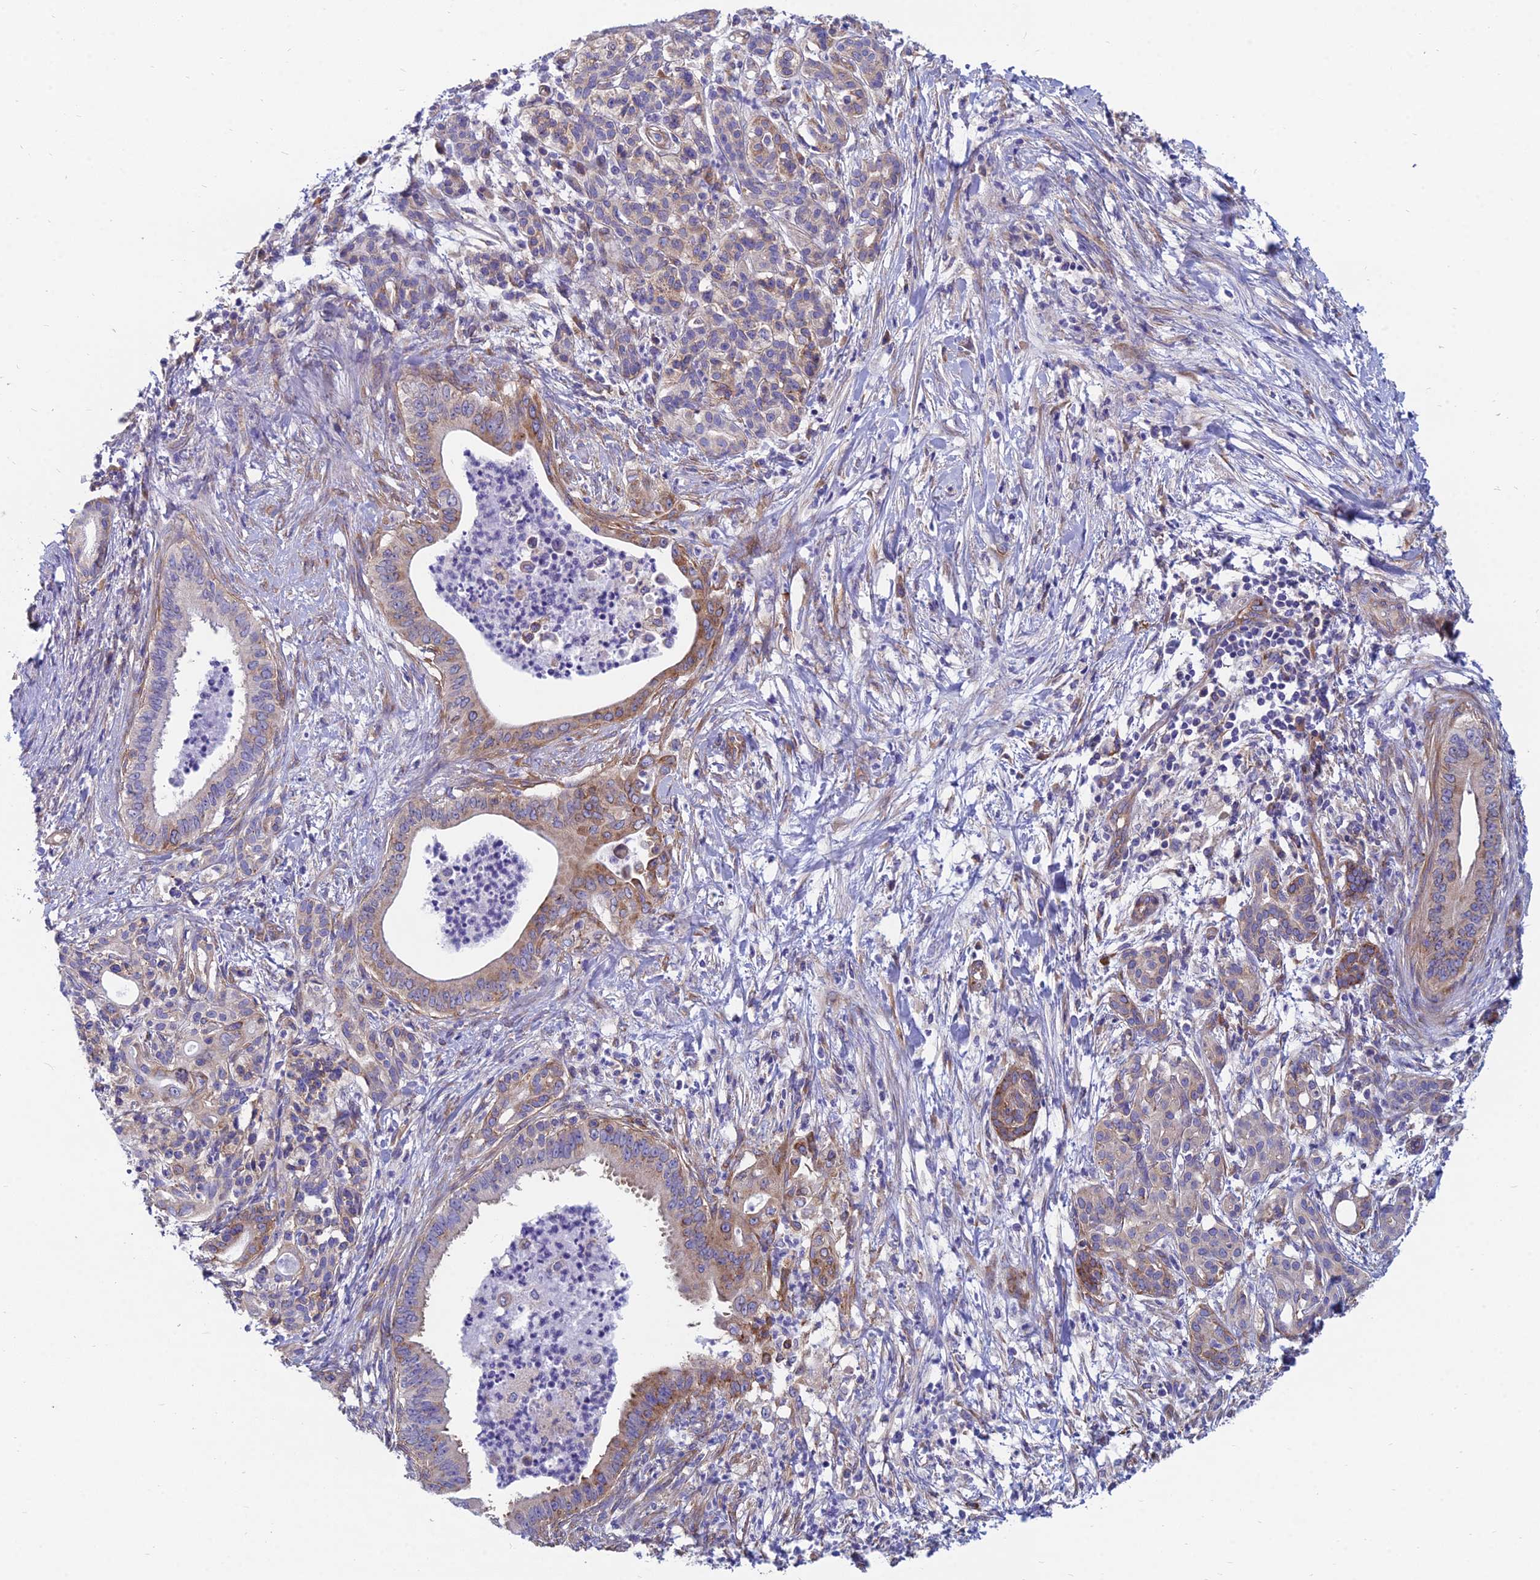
{"staining": {"intensity": "moderate", "quantity": "25%-75%", "location": "cytoplasmic/membranous"}, "tissue": "pancreatic cancer", "cell_type": "Tumor cells", "image_type": "cancer", "snomed": [{"axis": "morphology", "description": "Adenocarcinoma, NOS"}, {"axis": "topography", "description": "Pancreas"}], "caption": "Immunohistochemical staining of human pancreatic adenocarcinoma shows medium levels of moderate cytoplasmic/membranous protein expression in about 25%-75% of tumor cells.", "gene": "TXLNA", "patient": {"sex": "male", "age": 58}}